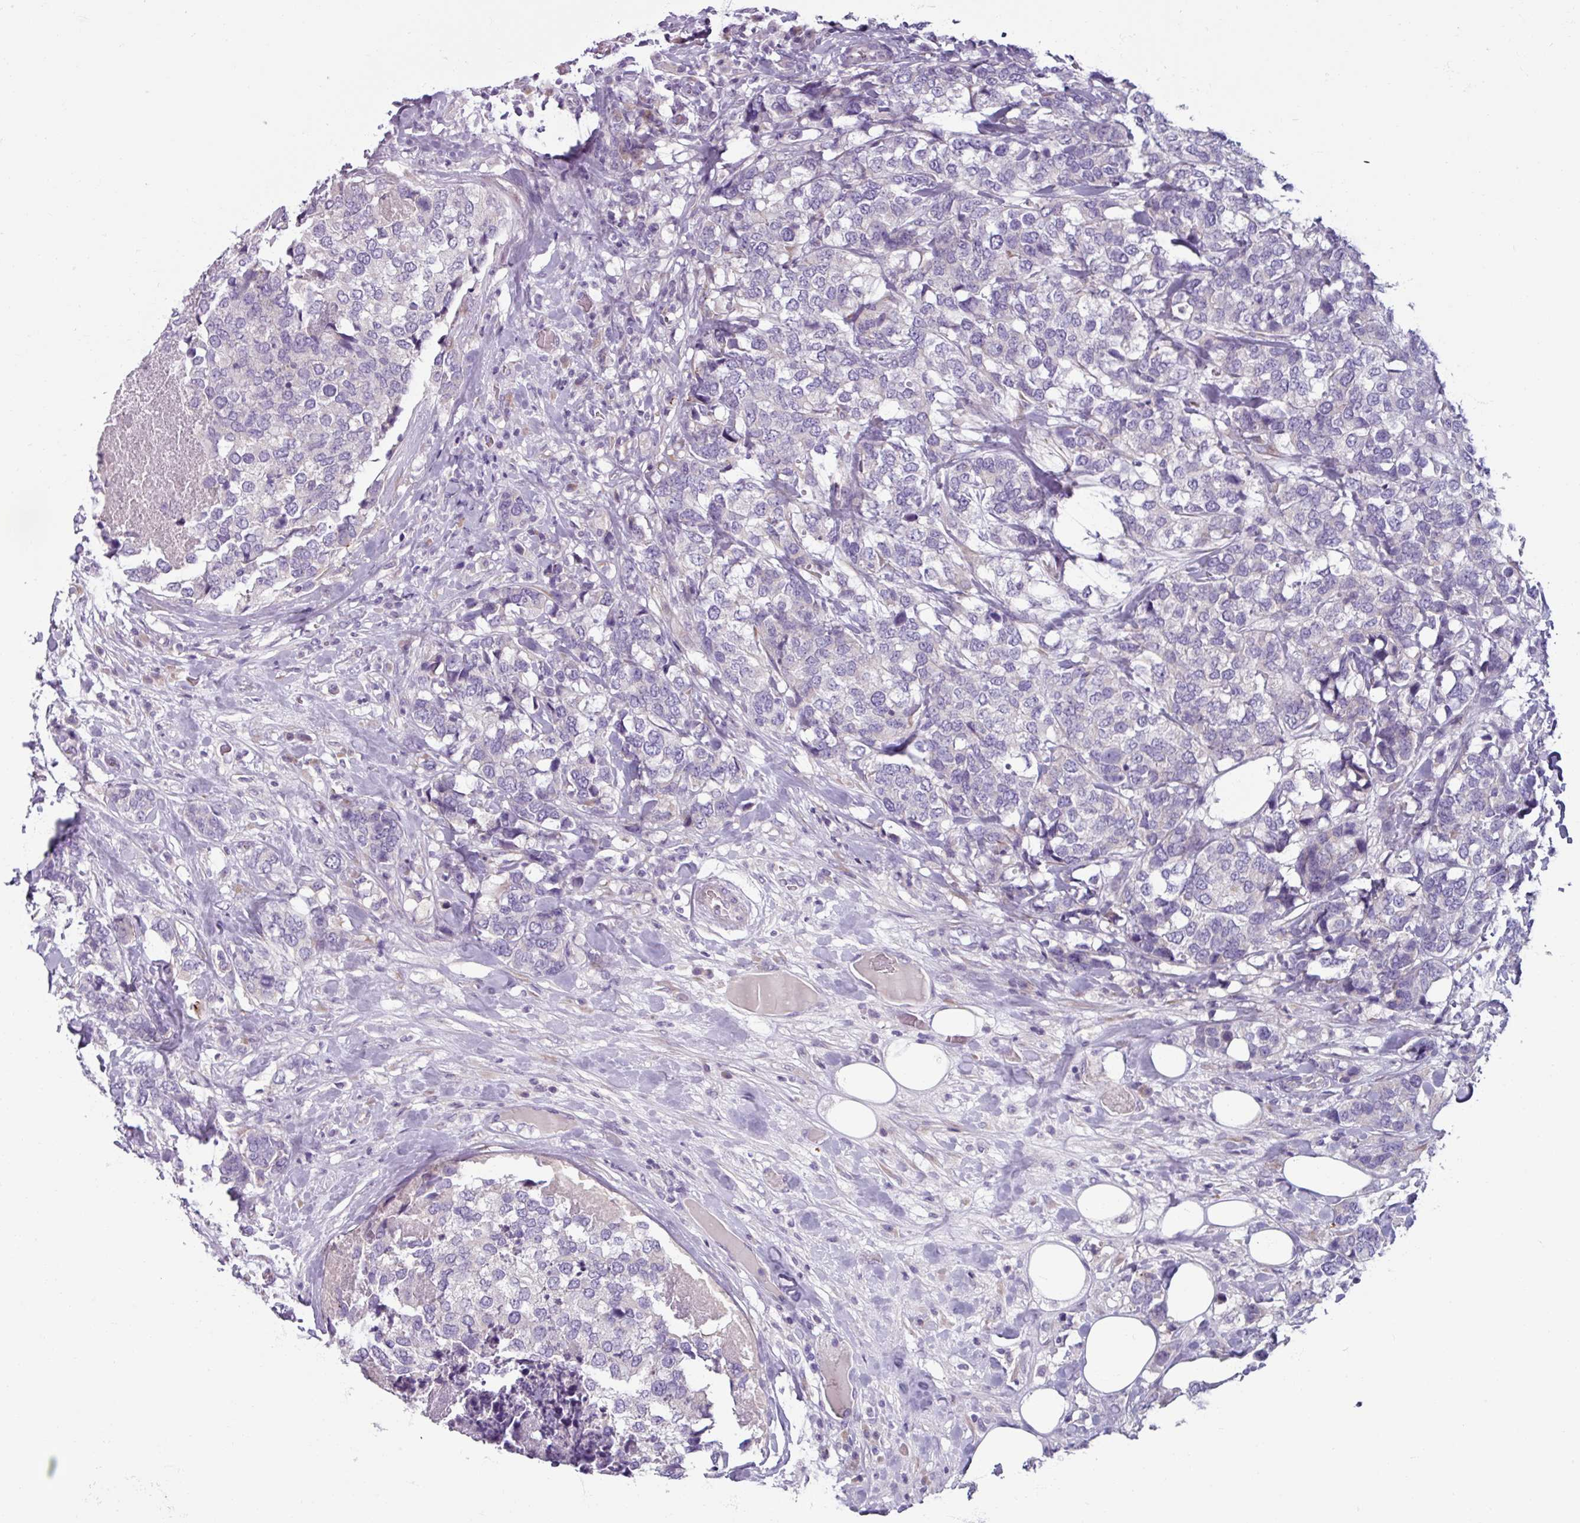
{"staining": {"intensity": "negative", "quantity": "none", "location": "none"}, "tissue": "breast cancer", "cell_type": "Tumor cells", "image_type": "cancer", "snomed": [{"axis": "morphology", "description": "Lobular carcinoma"}, {"axis": "topography", "description": "Breast"}], "caption": "Immunohistochemistry photomicrograph of breast lobular carcinoma stained for a protein (brown), which displays no positivity in tumor cells.", "gene": "SMIM11", "patient": {"sex": "female", "age": 59}}